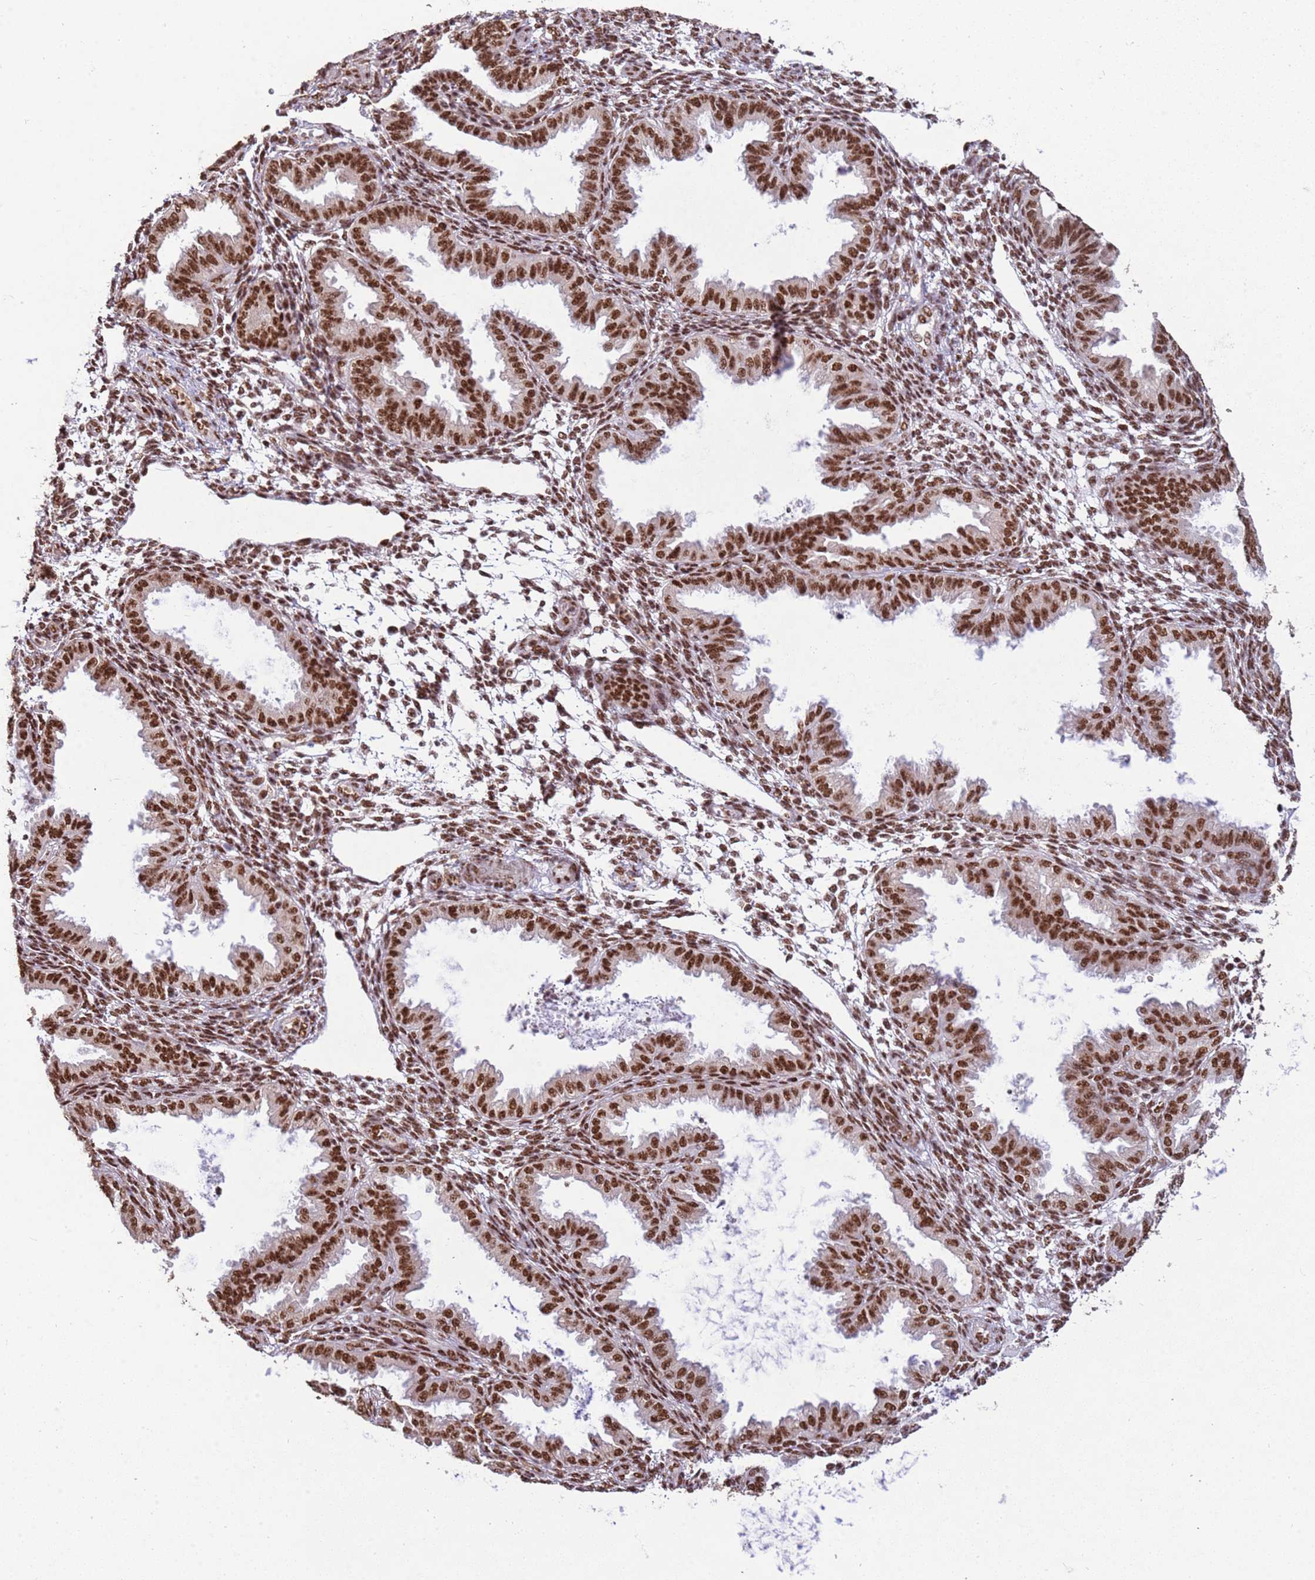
{"staining": {"intensity": "moderate", "quantity": ">75%", "location": "nuclear"}, "tissue": "endometrium", "cell_type": "Cells in endometrial stroma", "image_type": "normal", "snomed": [{"axis": "morphology", "description": "Normal tissue, NOS"}, {"axis": "topography", "description": "Endometrium"}], "caption": "Endometrium stained for a protein (brown) exhibits moderate nuclear positive positivity in about >75% of cells in endometrial stroma.", "gene": "ESF1", "patient": {"sex": "female", "age": 33}}